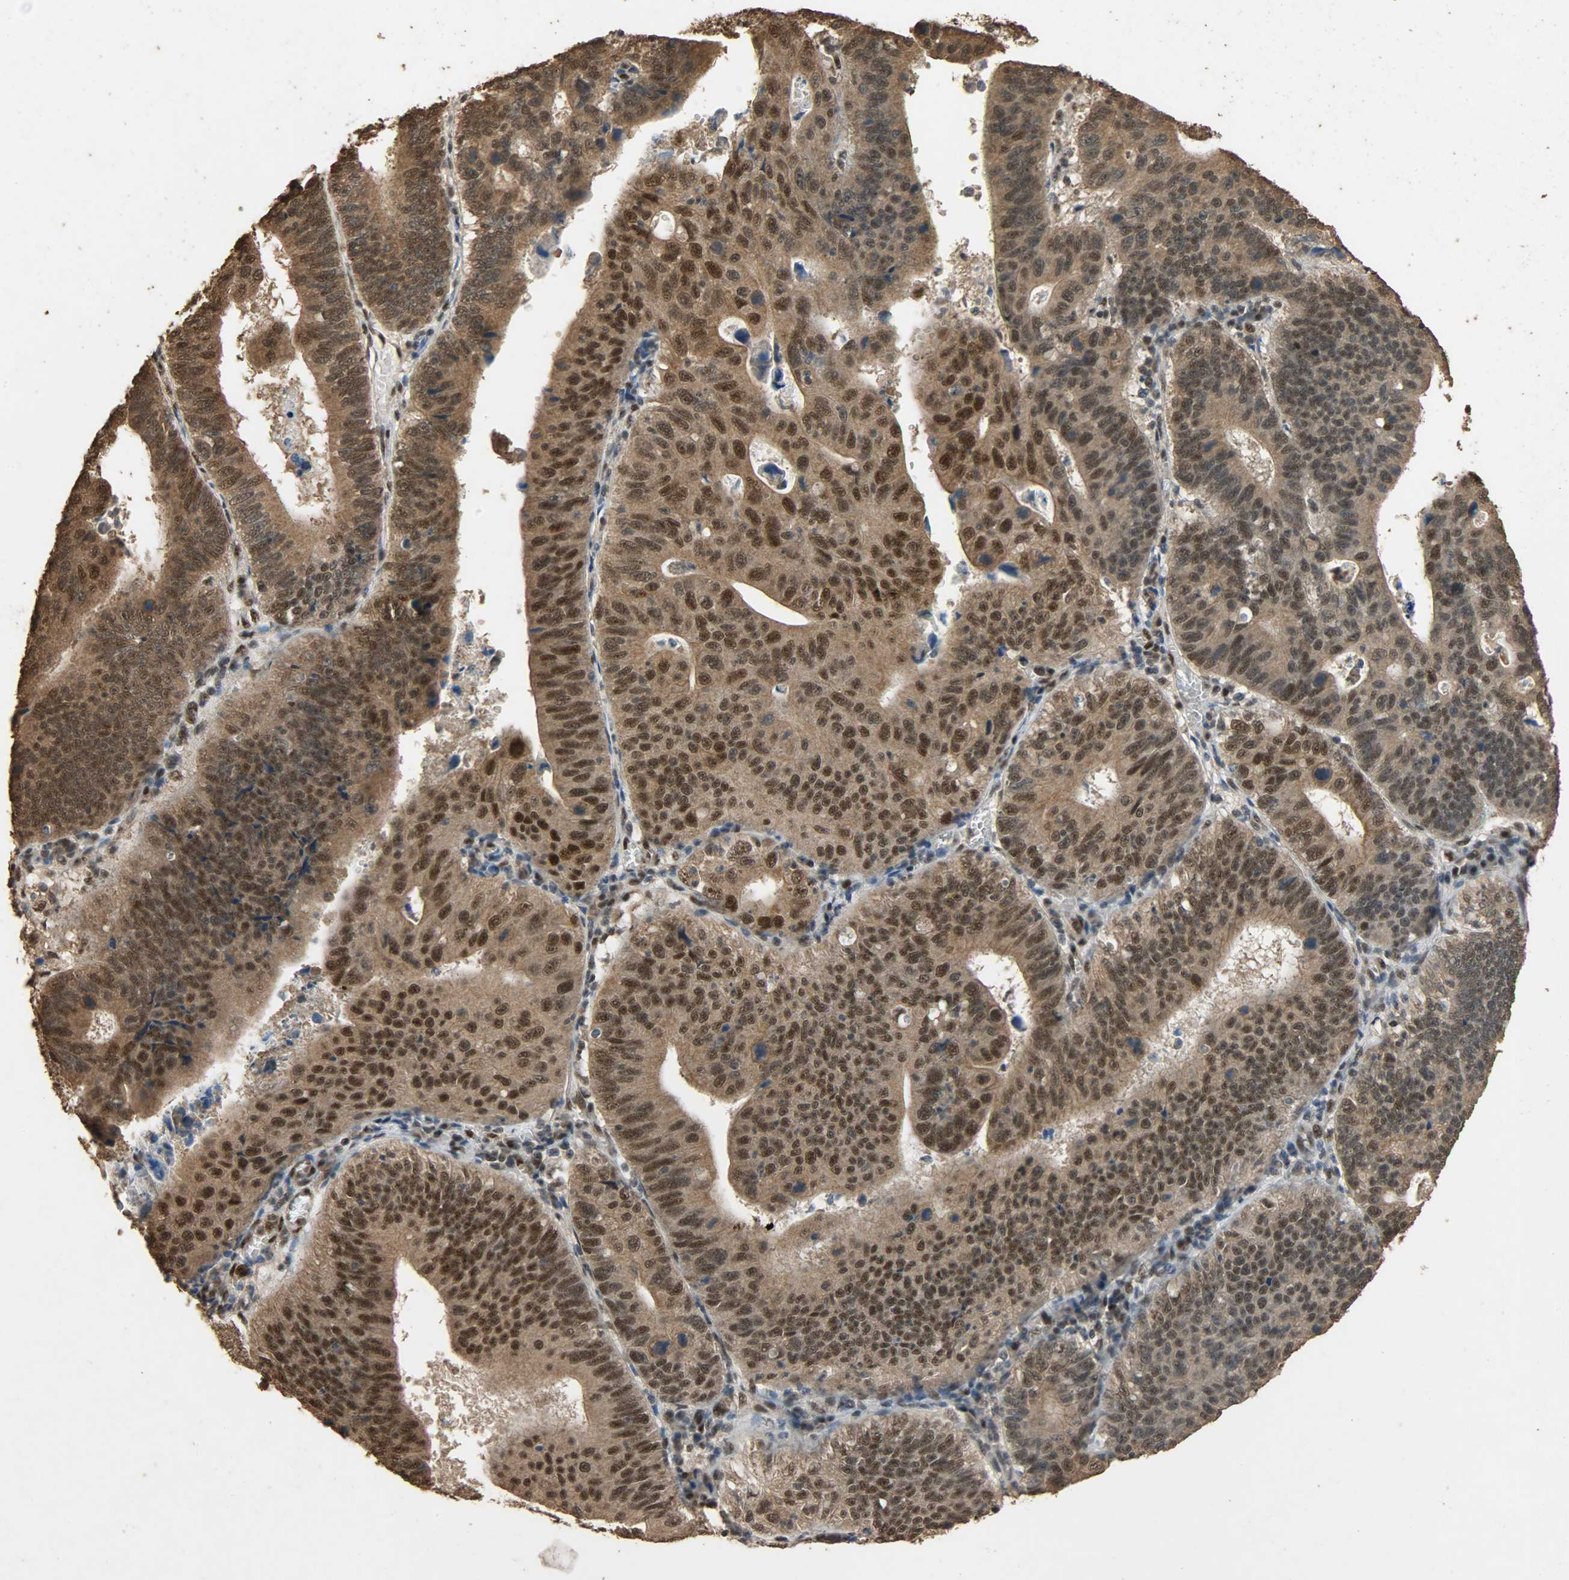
{"staining": {"intensity": "strong", "quantity": ">75%", "location": "cytoplasmic/membranous,nuclear"}, "tissue": "stomach cancer", "cell_type": "Tumor cells", "image_type": "cancer", "snomed": [{"axis": "morphology", "description": "Adenocarcinoma, NOS"}, {"axis": "topography", "description": "Stomach"}], "caption": "Human stomach cancer stained with a brown dye demonstrates strong cytoplasmic/membranous and nuclear positive positivity in about >75% of tumor cells.", "gene": "CCNT2", "patient": {"sex": "male", "age": 59}}